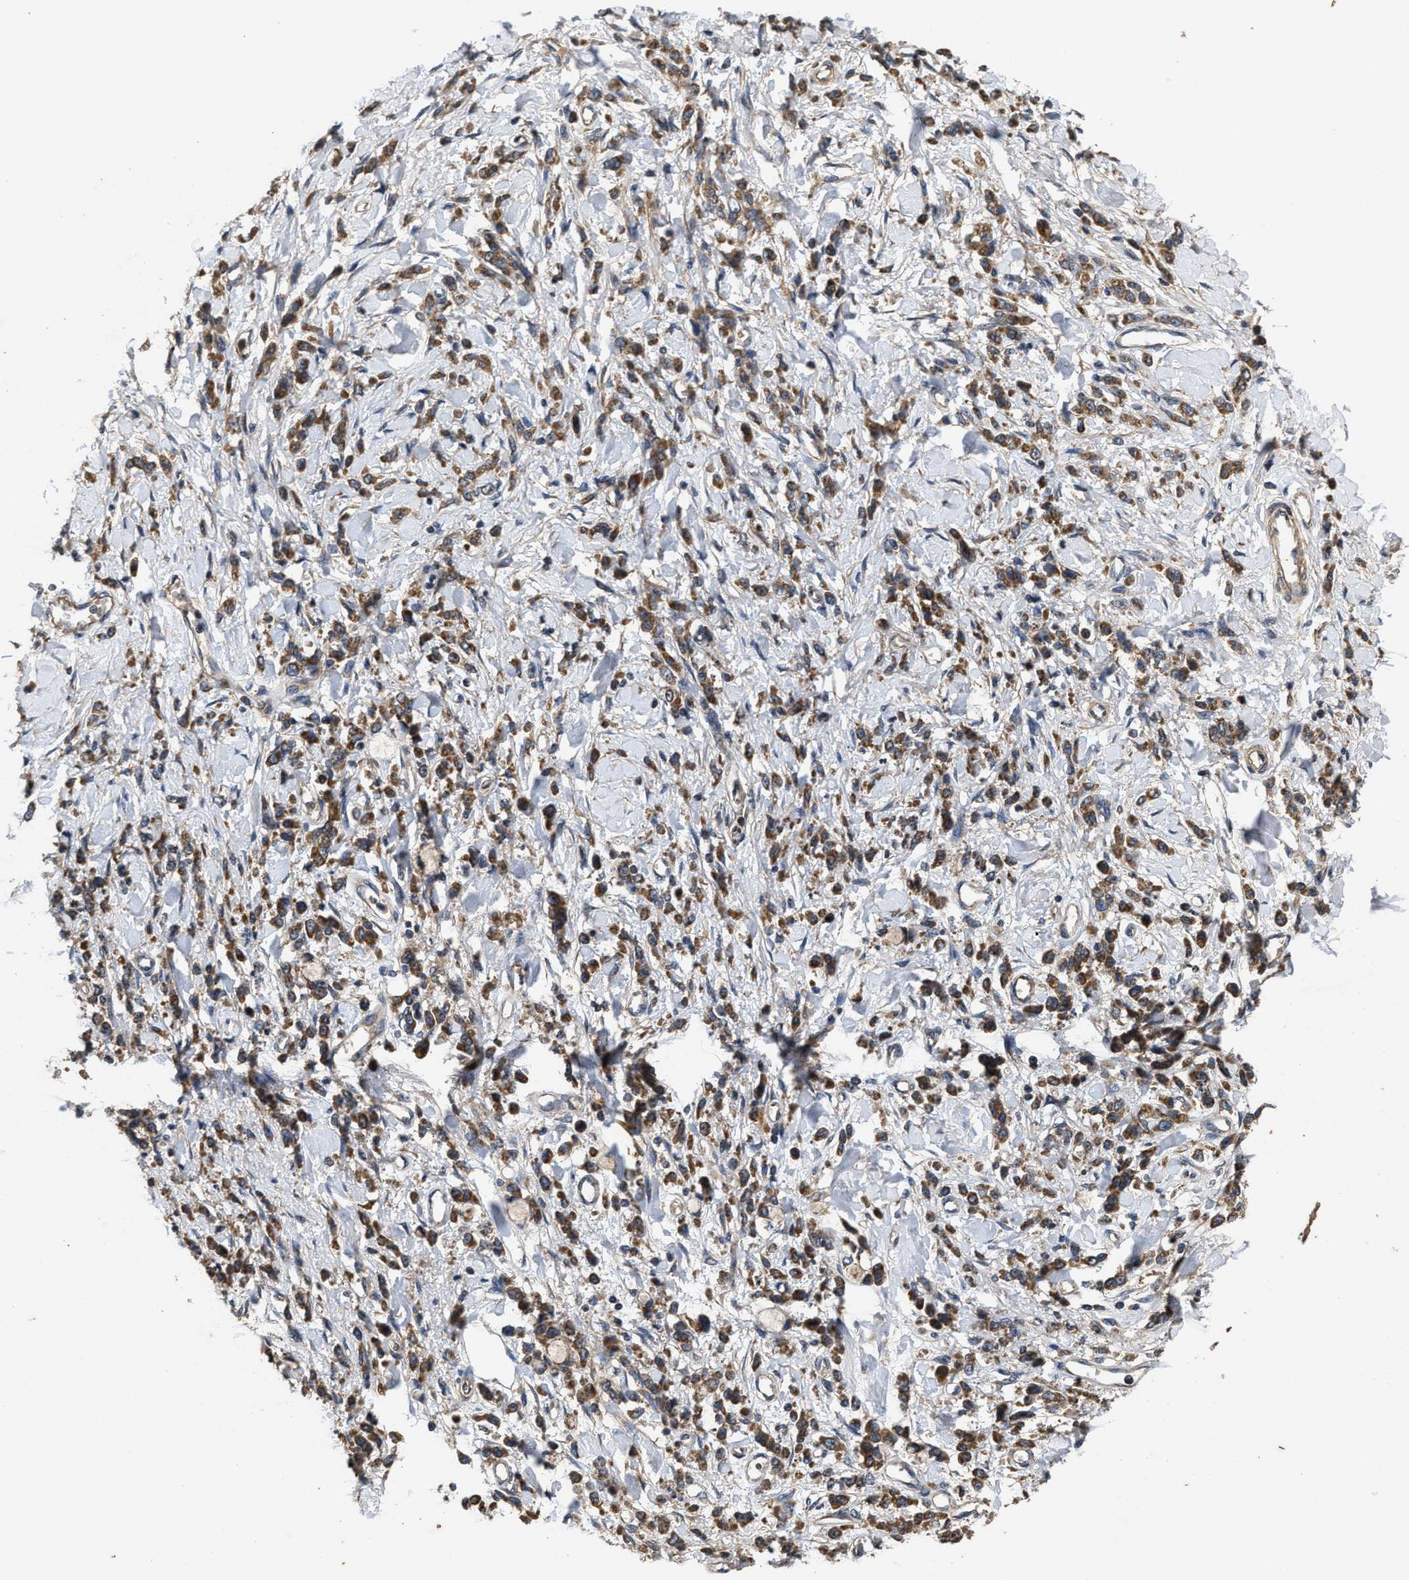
{"staining": {"intensity": "moderate", "quantity": ">75%", "location": "cytoplasmic/membranous"}, "tissue": "stomach cancer", "cell_type": "Tumor cells", "image_type": "cancer", "snomed": [{"axis": "morphology", "description": "Normal tissue, NOS"}, {"axis": "morphology", "description": "Adenocarcinoma, NOS"}, {"axis": "topography", "description": "Stomach"}], "caption": "Immunohistochemical staining of human stomach cancer shows medium levels of moderate cytoplasmic/membranous positivity in about >75% of tumor cells.", "gene": "EFNA4", "patient": {"sex": "male", "age": 82}}